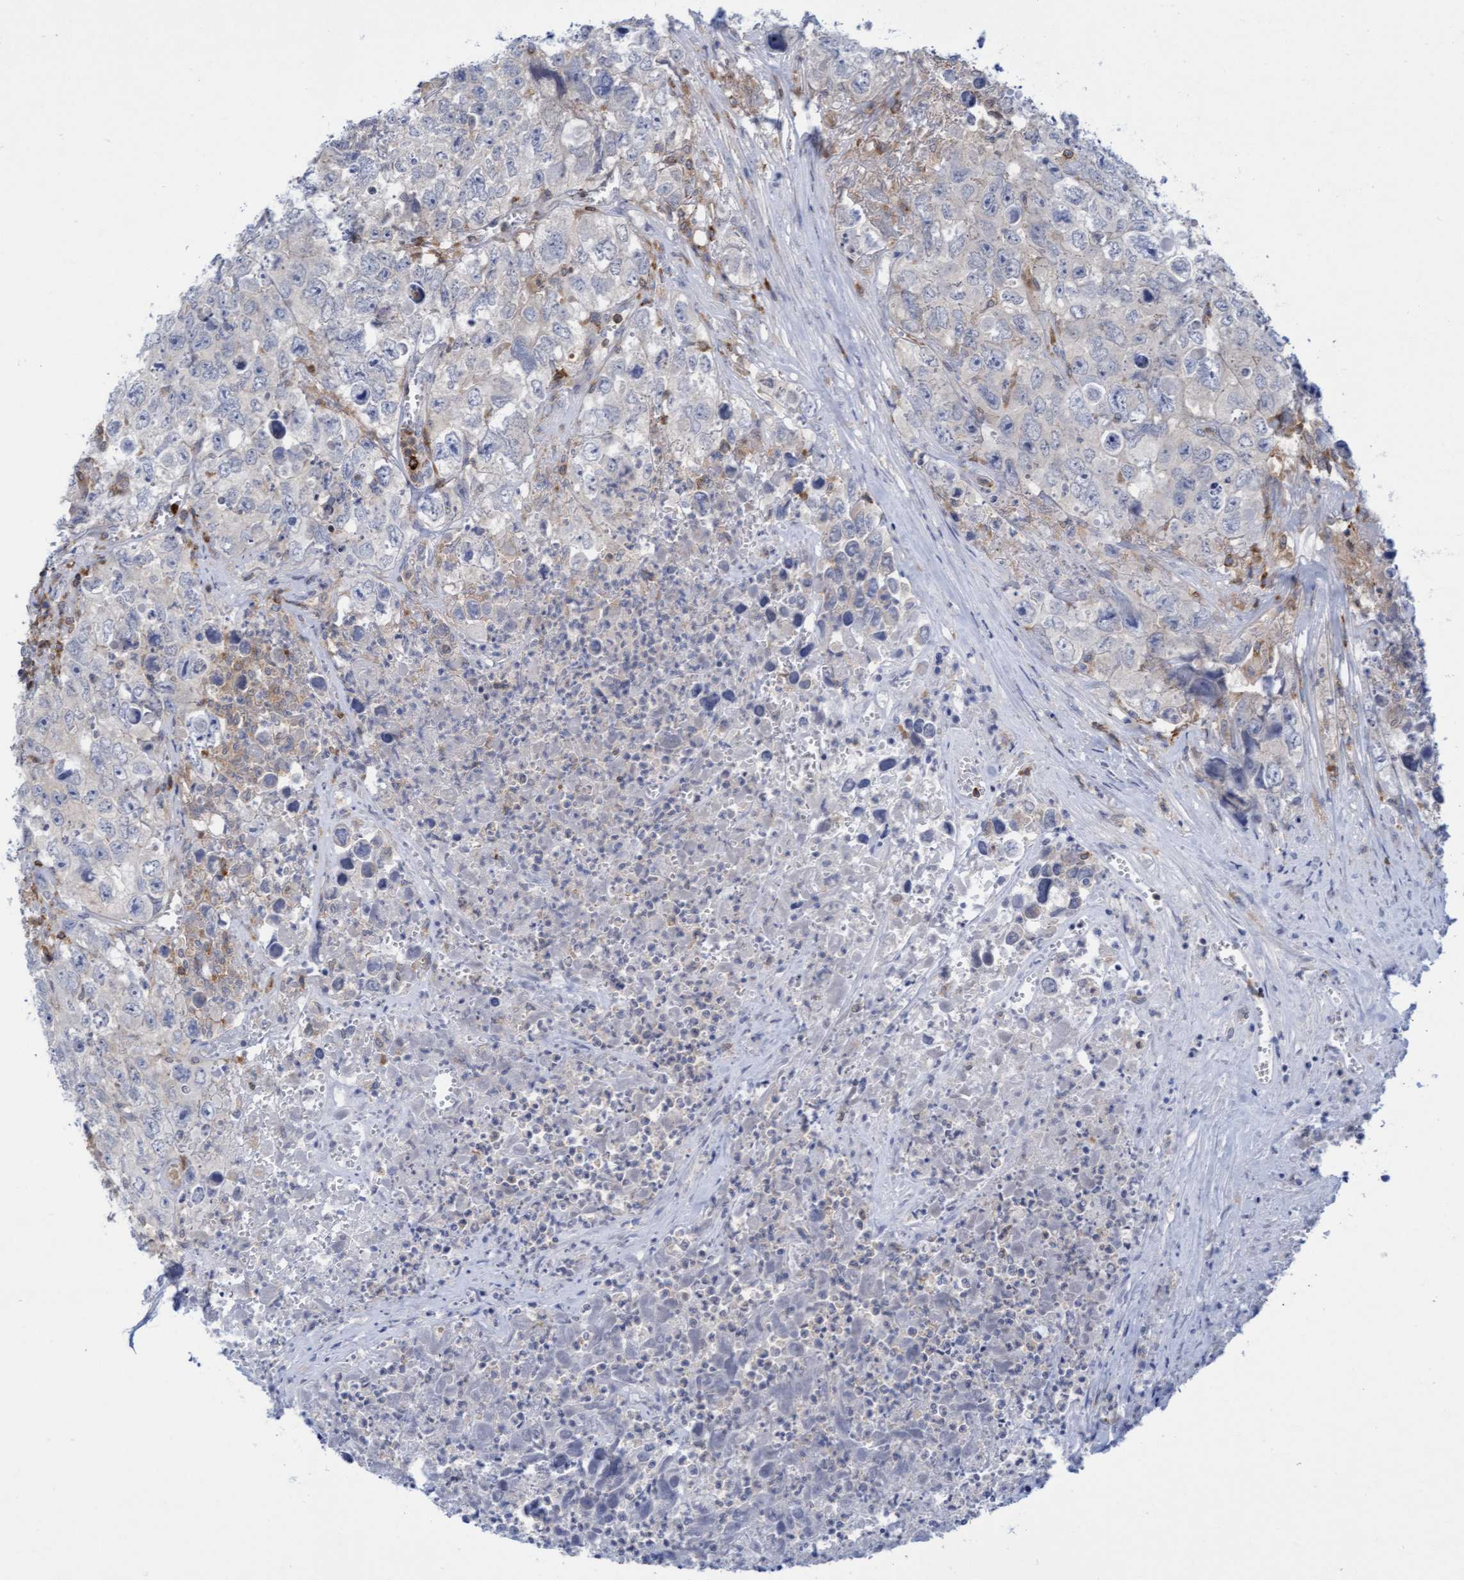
{"staining": {"intensity": "negative", "quantity": "none", "location": "none"}, "tissue": "testis cancer", "cell_type": "Tumor cells", "image_type": "cancer", "snomed": [{"axis": "morphology", "description": "Seminoma, NOS"}, {"axis": "morphology", "description": "Carcinoma, Embryonal, NOS"}, {"axis": "topography", "description": "Testis"}], "caption": "Tumor cells are negative for protein expression in human testis cancer.", "gene": "FNBP1", "patient": {"sex": "male", "age": 43}}